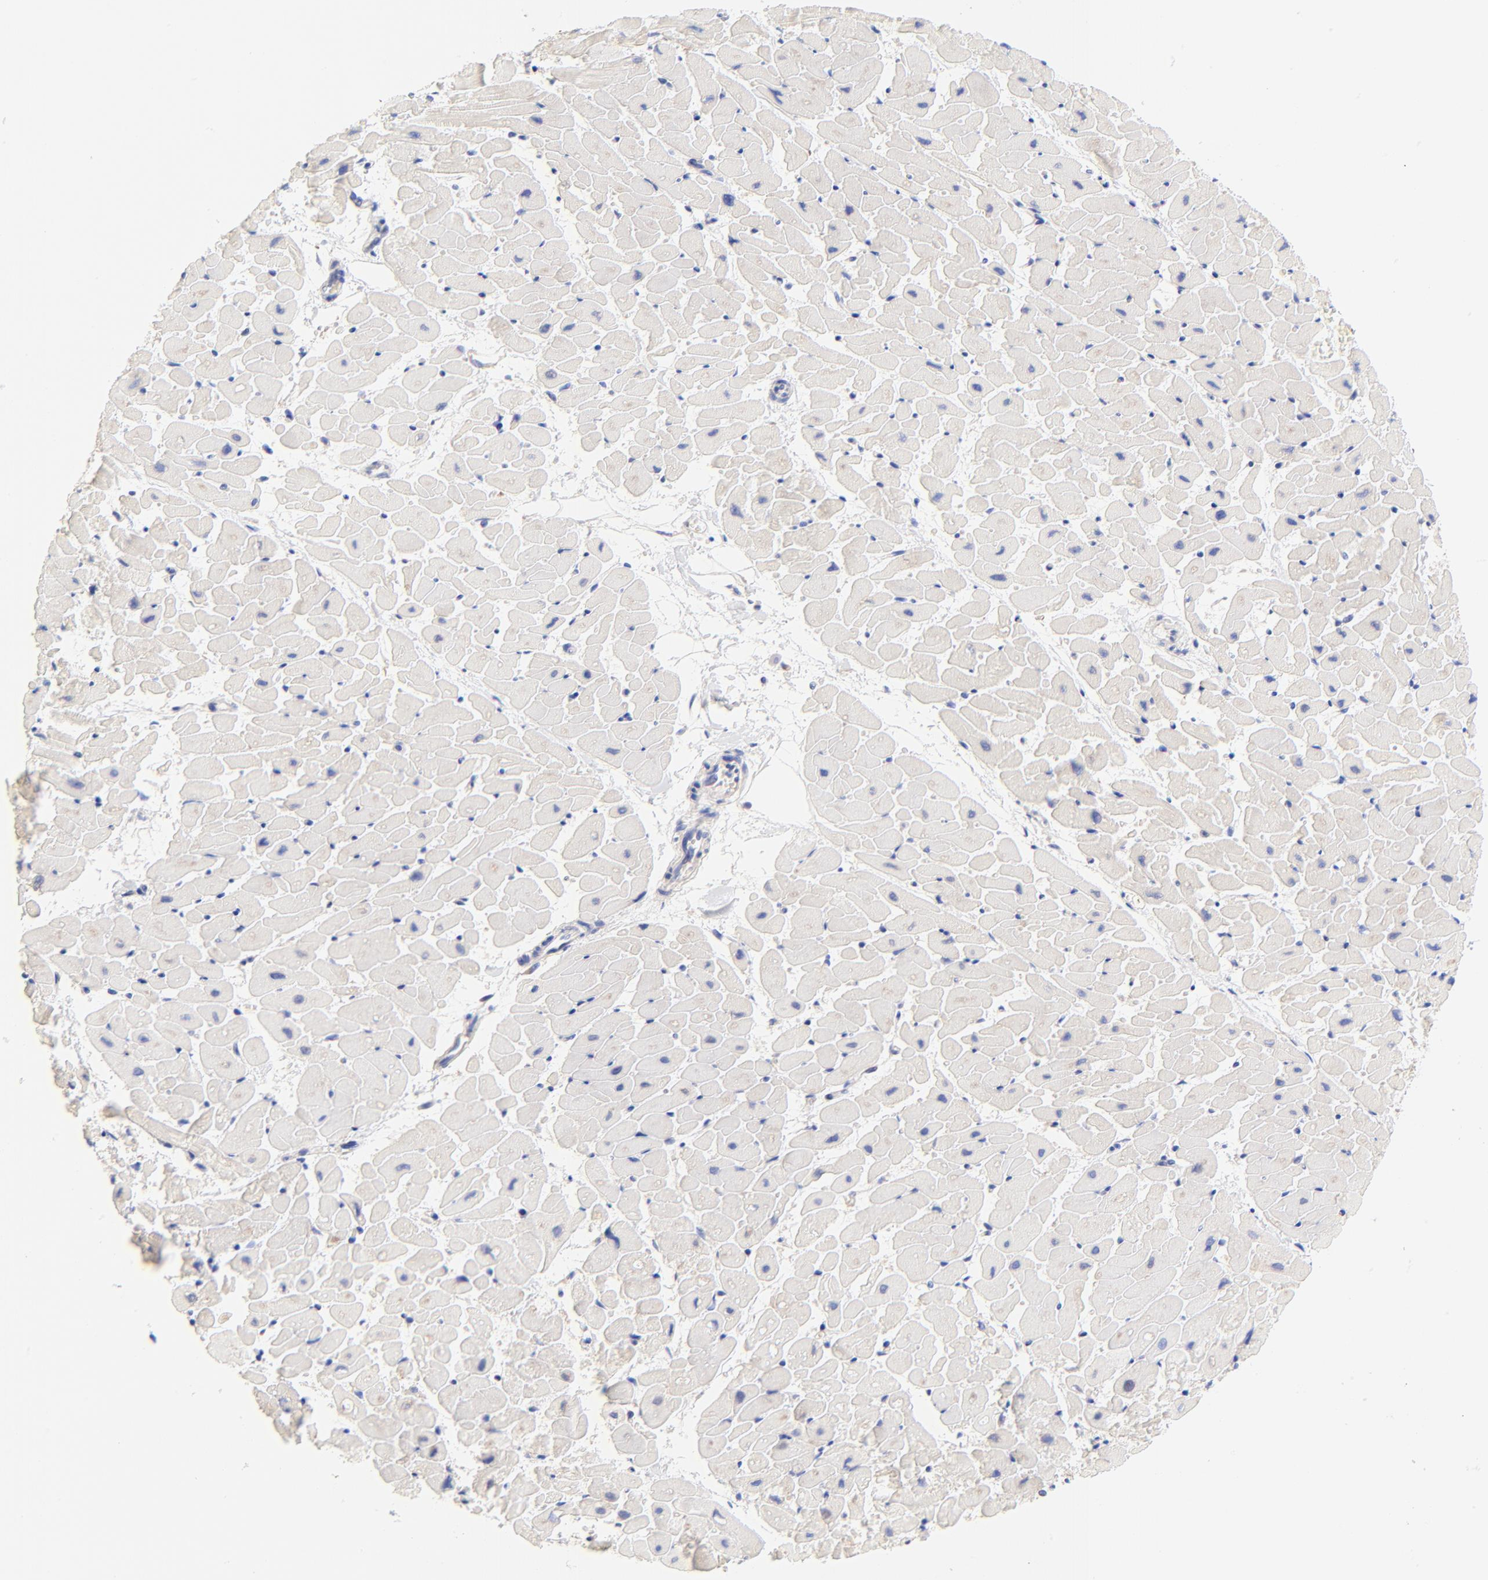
{"staining": {"intensity": "negative", "quantity": "none", "location": "none"}, "tissue": "heart muscle", "cell_type": "Cardiomyocytes", "image_type": "normal", "snomed": [{"axis": "morphology", "description": "Normal tissue, NOS"}, {"axis": "topography", "description": "Heart"}], "caption": "This histopathology image is of unremarkable heart muscle stained with IHC to label a protein in brown with the nuclei are counter-stained blue. There is no expression in cardiomyocytes. (Stains: DAB (3,3'-diaminobenzidine) immunohistochemistry (IHC) with hematoxylin counter stain, Microscopy: brightfield microscopy at high magnification).", "gene": "PTK7", "patient": {"sex": "female", "age": 19}}